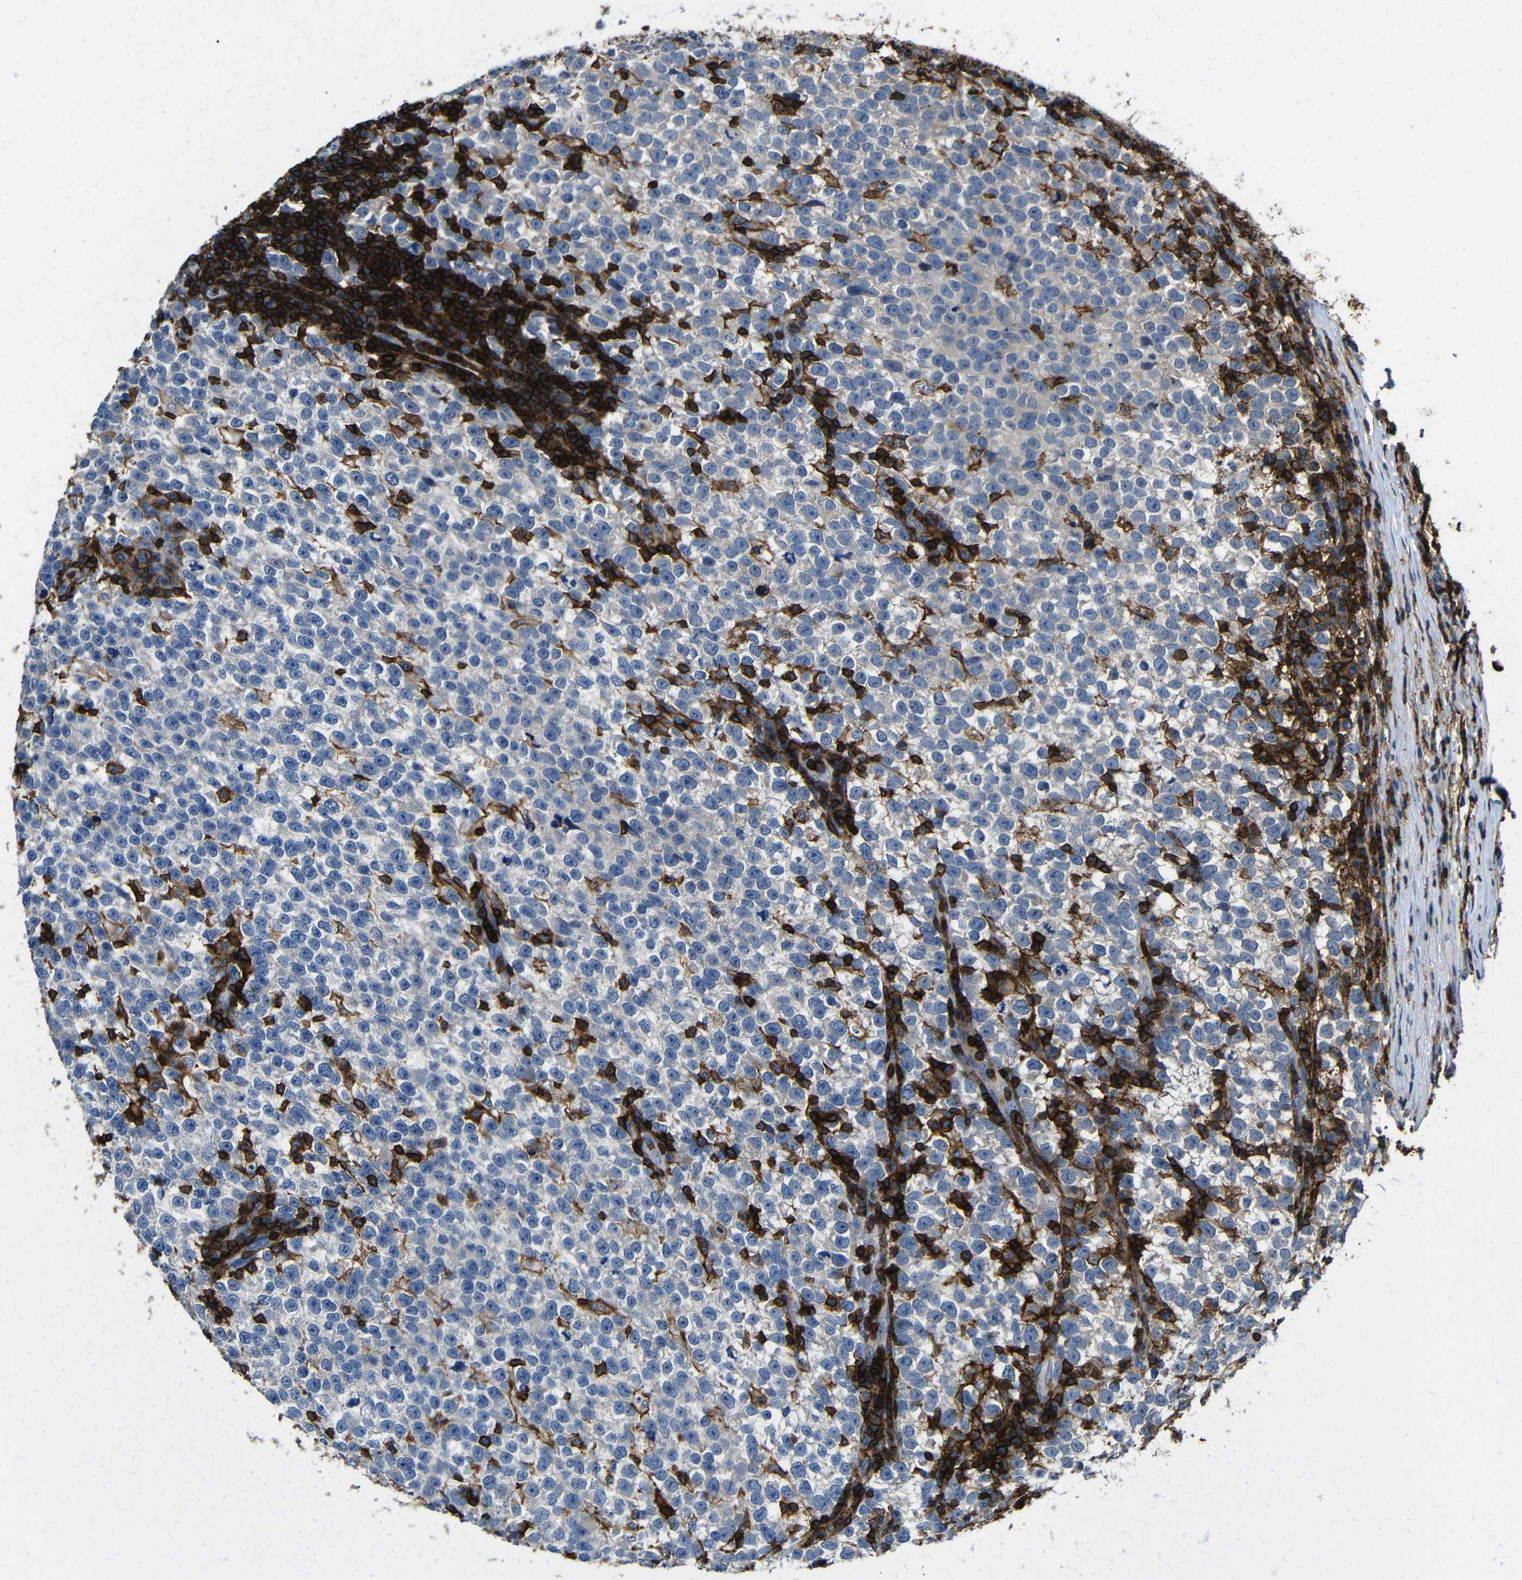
{"staining": {"intensity": "negative", "quantity": "none", "location": "none"}, "tissue": "testis cancer", "cell_type": "Tumor cells", "image_type": "cancer", "snomed": [{"axis": "morphology", "description": "Normal tissue, NOS"}, {"axis": "morphology", "description": "Seminoma, NOS"}, {"axis": "topography", "description": "Testis"}], "caption": "Immunohistochemistry of testis seminoma reveals no expression in tumor cells.", "gene": "P2RY12", "patient": {"sex": "male", "age": 43}}